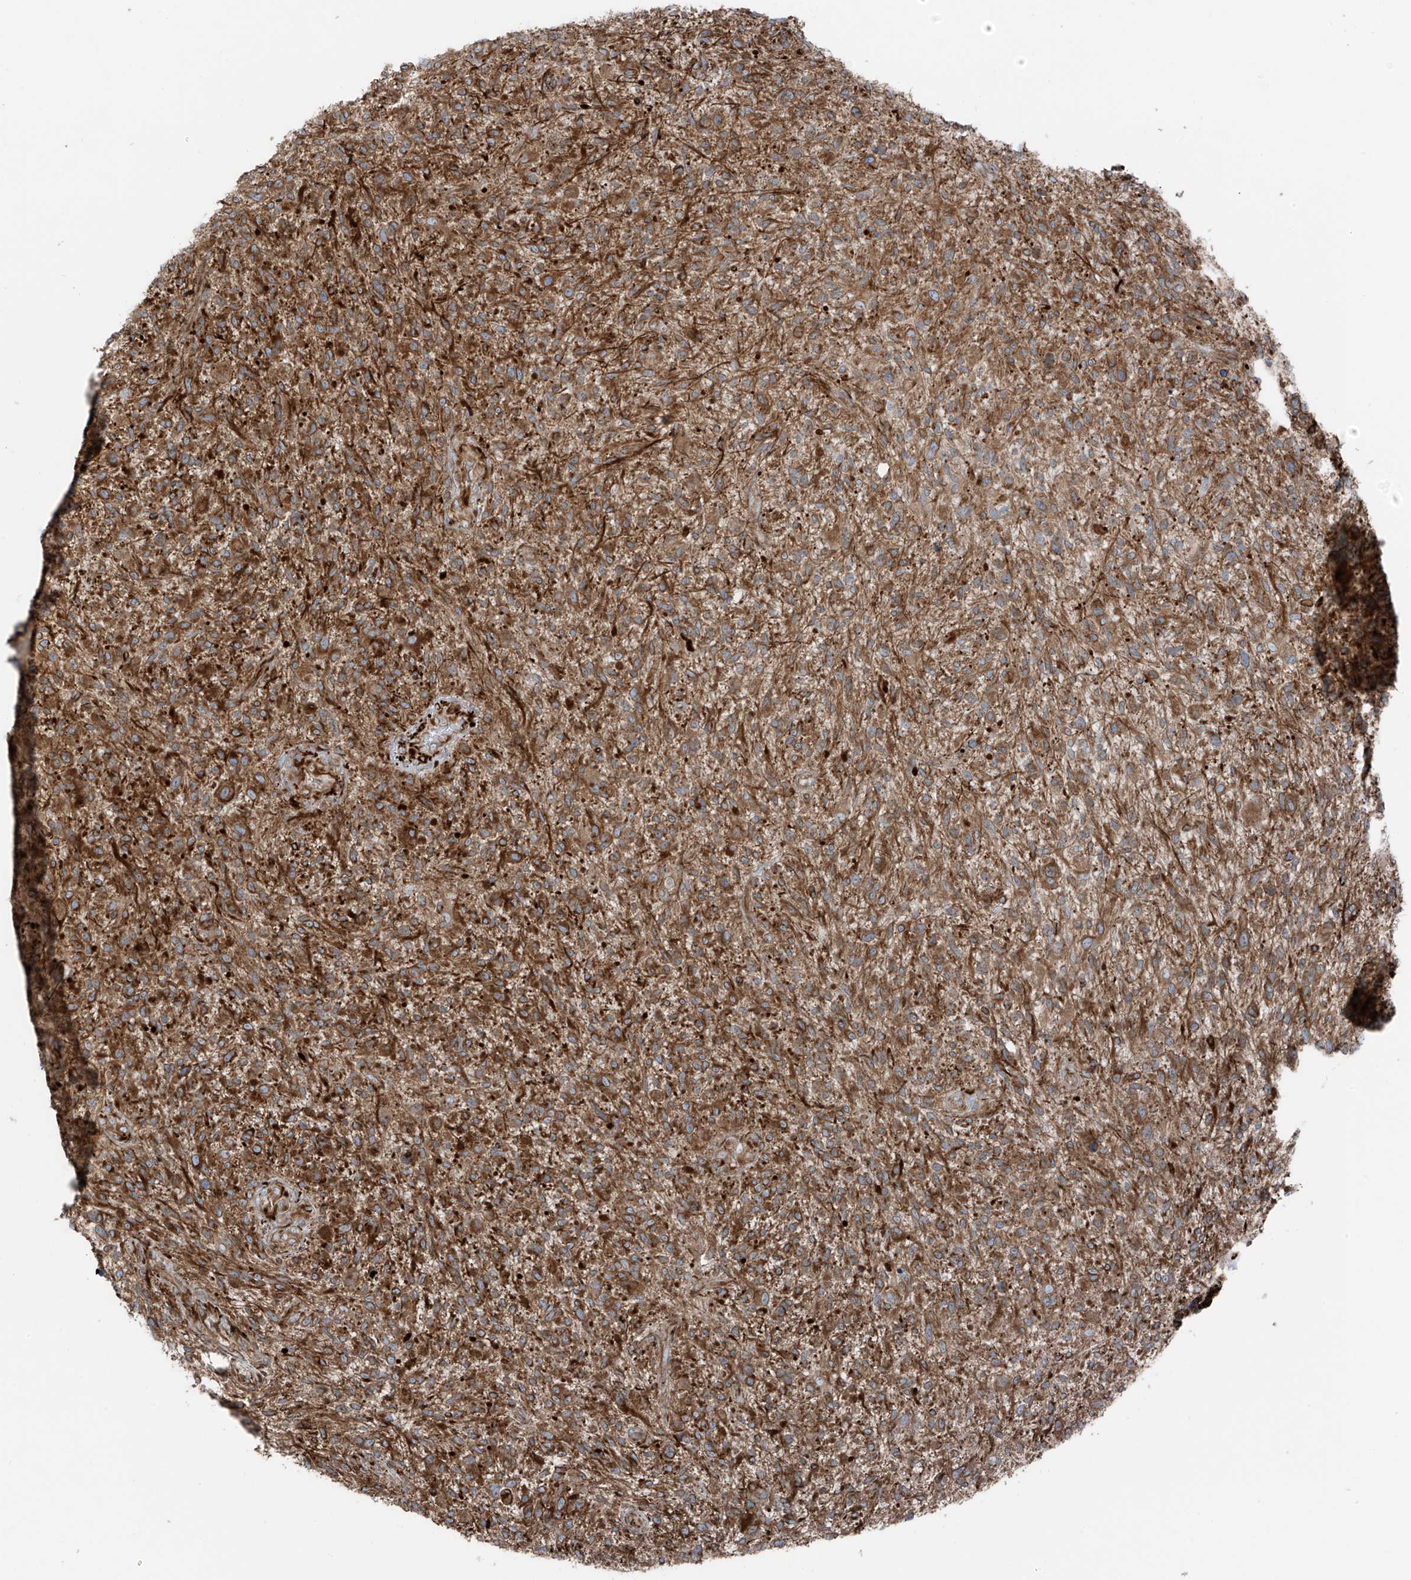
{"staining": {"intensity": "moderate", "quantity": ">75%", "location": "cytoplasmic/membranous"}, "tissue": "glioma", "cell_type": "Tumor cells", "image_type": "cancer", "snomed": [{"axis": "morphology", "description": "Glioma, malignant, High grade"}, {"axis": "topography", "description": "Brain"}], "caption": "Malignant glioma (high-grade) stained with immunohistochemistry (IHC) reveals moderate cytoplasmic/membranous positivity in about >75% of tumor cells. Immunohistochemistry (ihc) stains the protein of interest in brown and the nuclei are stained blue.", "gene": "ERLEC1", "patient": {"sex": "male", "age": 47}}